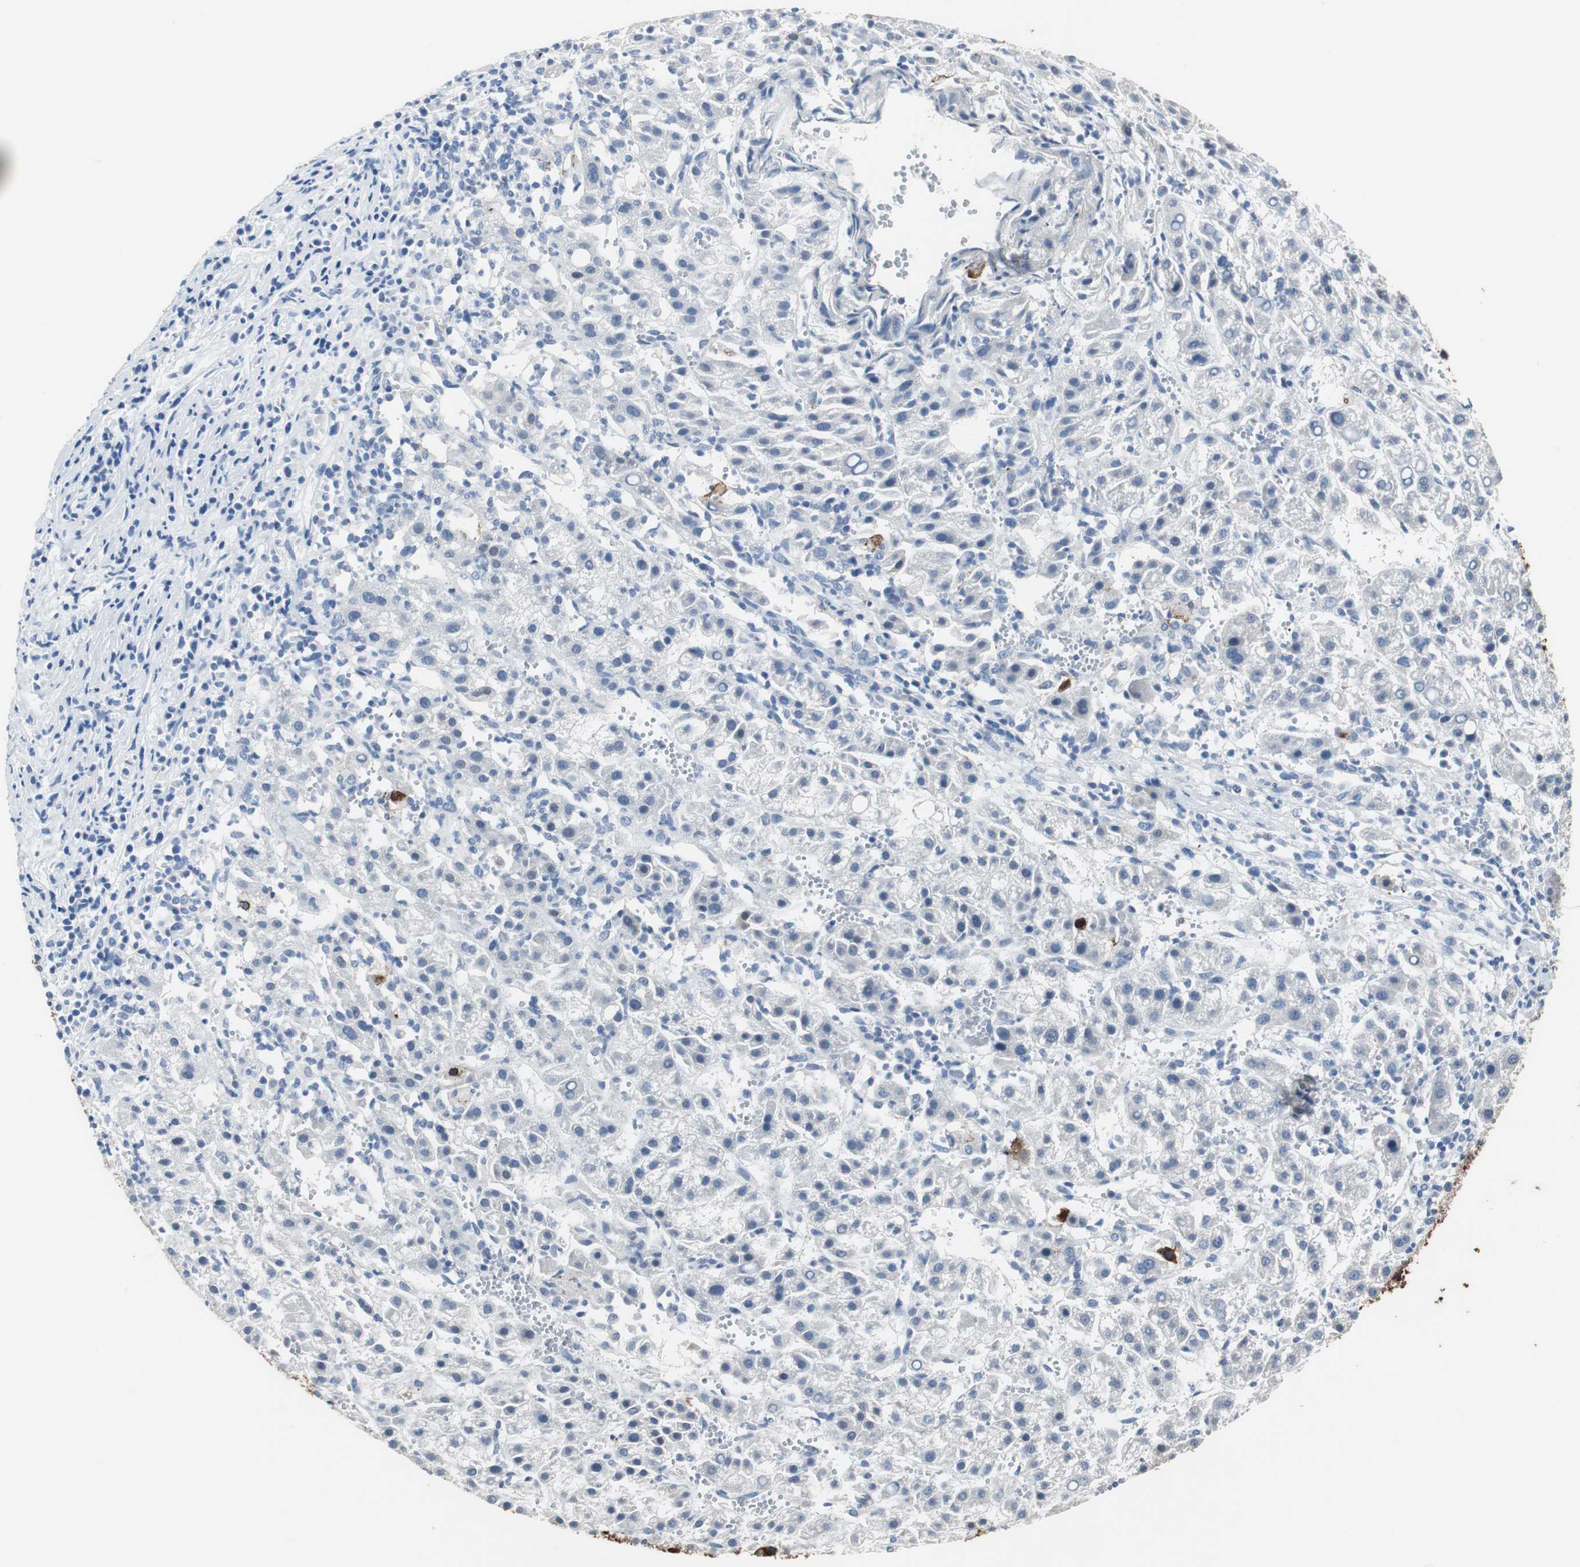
{"staining": {"intensity": "negative", "quantity": "none", "location": "none"}, "tissue": "liver cancer", "cell_type": "Tumor cells", "image_type": "cancer", "snomed": [{"axis": "morphology", "description": "Carcinoma, Hepatocellular, NOS"}, {"axis": "topography", "description": "Liver"}], "caption": "Tumor cells are negative for protein expression in human liver cancer (hepatocellular carcinoma). Nuclei are stained in blue.", "gene": "ANXA4", "patient": {"sex": "female", "age": 58}}